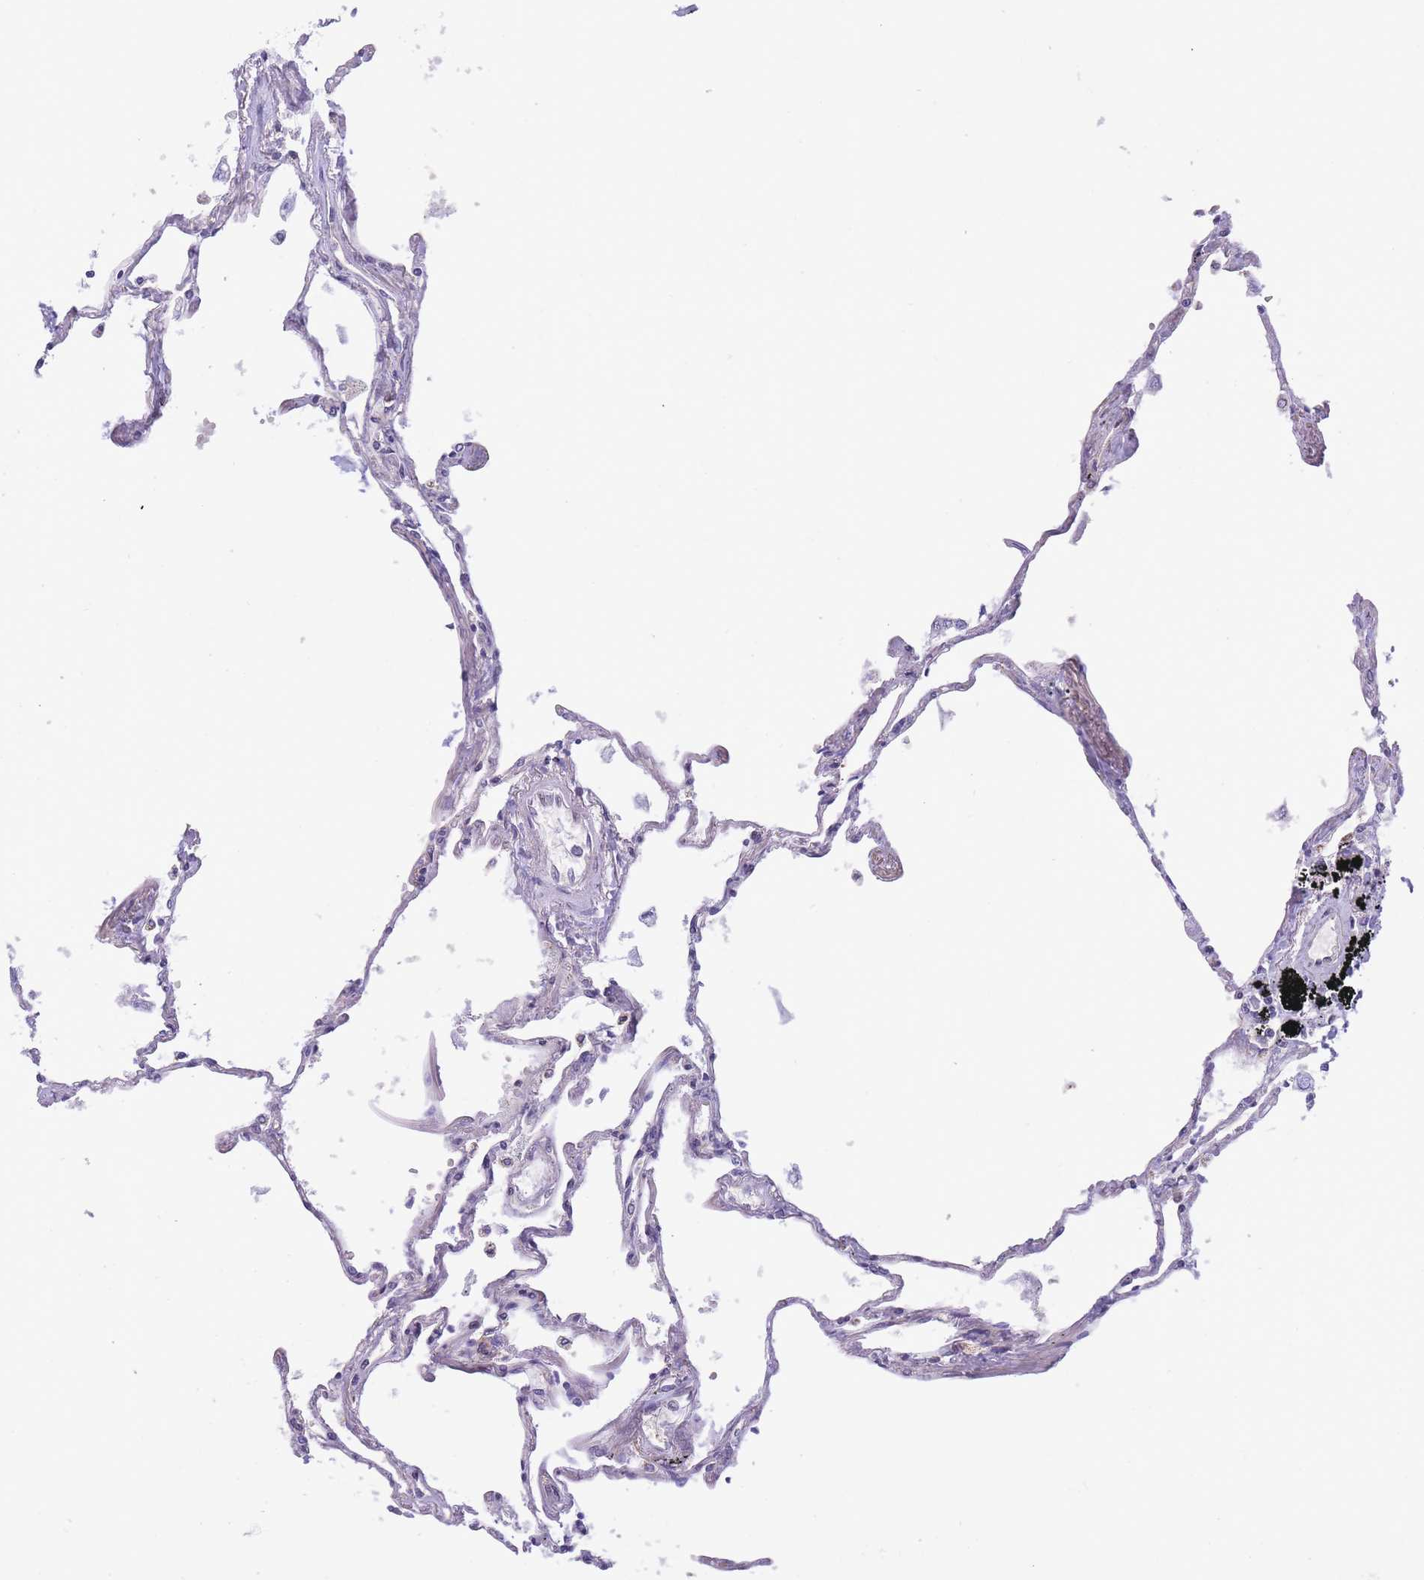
{"staining": {"intensity": "negative", "quantity": "none", "location": "none"}, "tissue": "lung", "cell_type": "Alveolar cells", "image_type": "normal", "snomed": [{"axis": "morphology", "description": "Normal tissue, NOS"}, {"axis": "topography", "description": "Lung"}], "caption": "An immunohistochemistry (IHC) micrograph of normal lung is shown. There is no staining in alveolar cells of lung. The staining is performed using DAB brown chromogen with nuclei counter-stained in using hematoxylin.", "gene": "NSFL1C", "patient": {"sex": "female", "age": 67}}